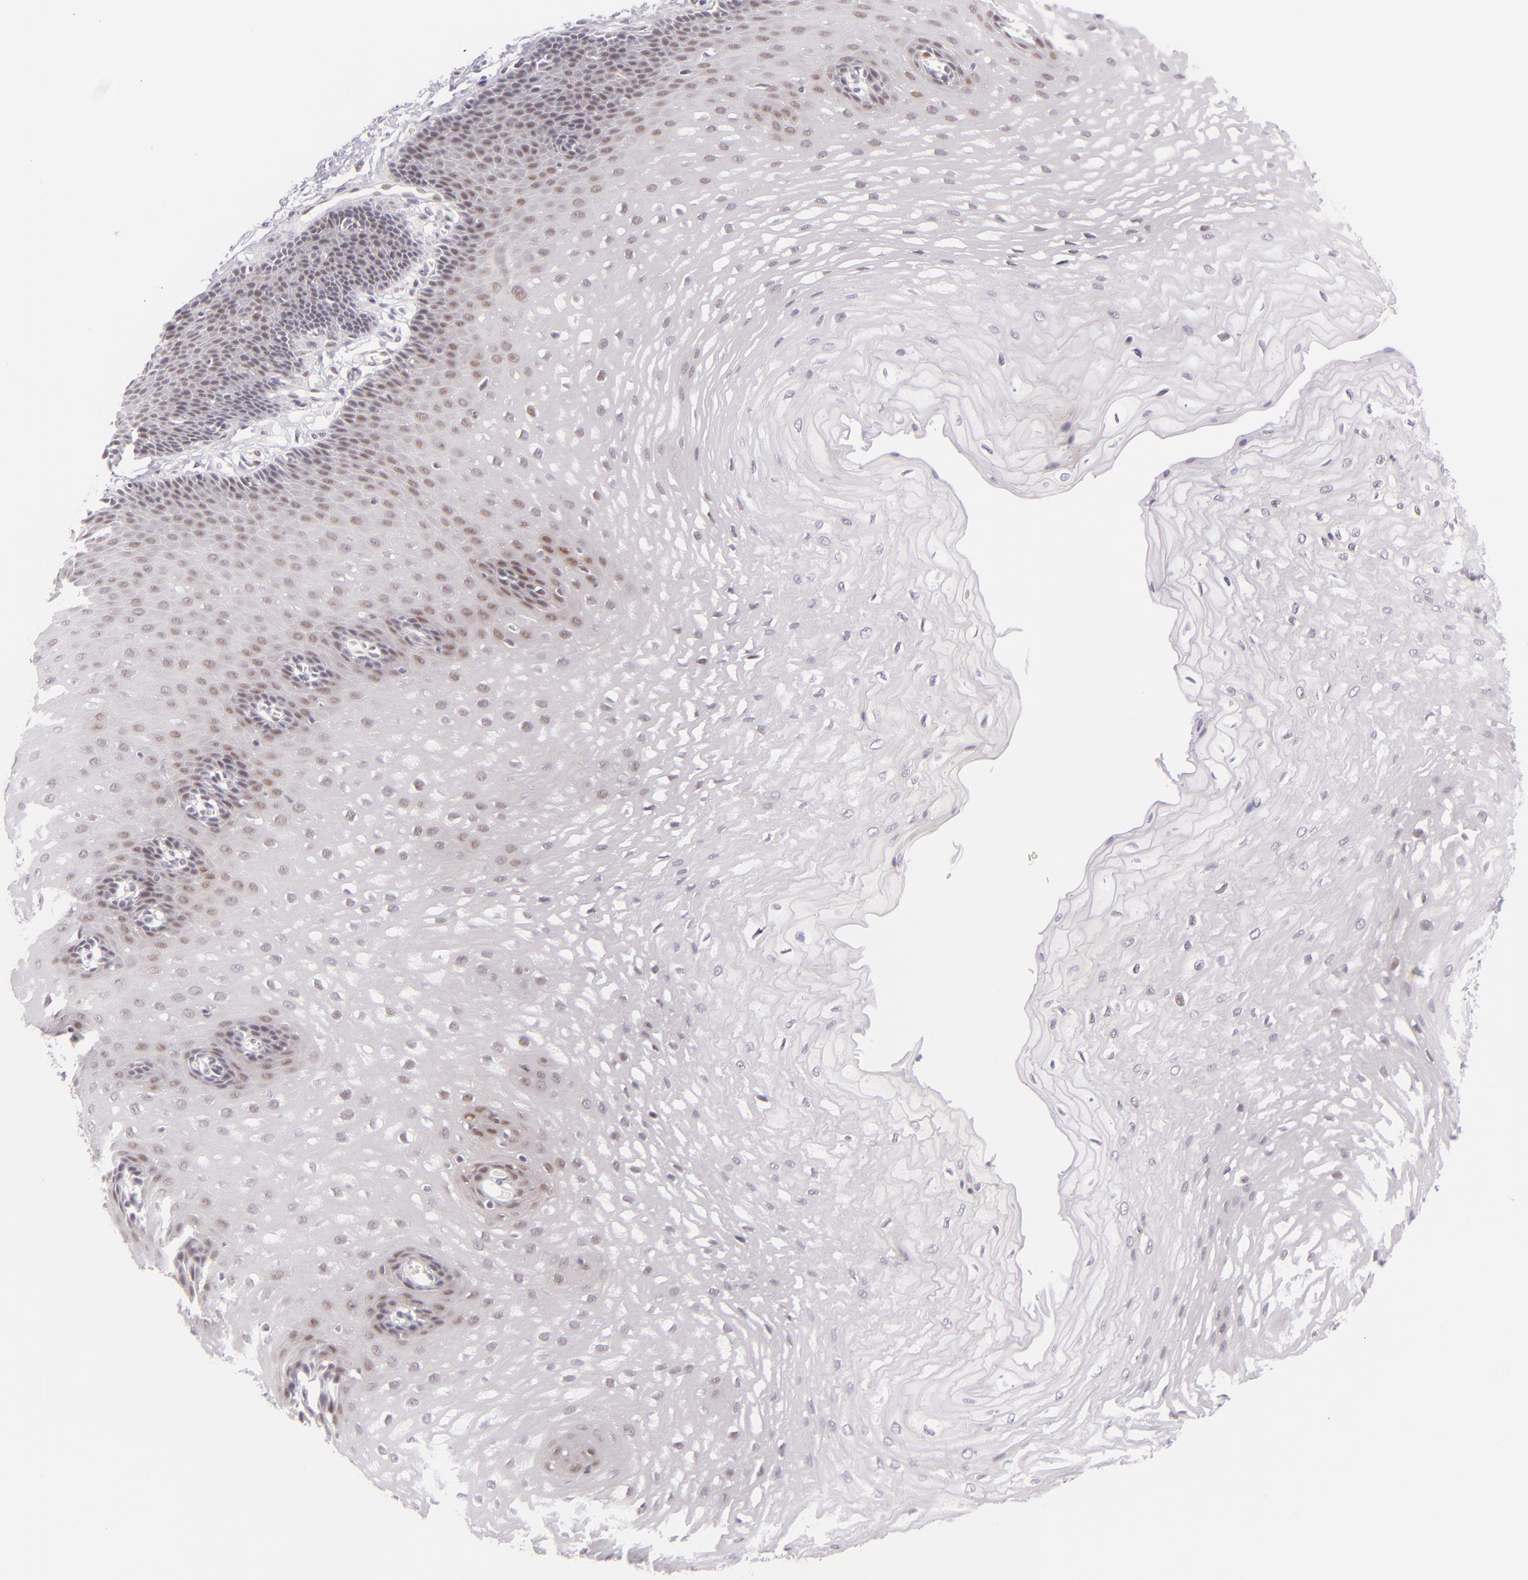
{"staining": {"intensity": "moderate", "quantity": "25%-75%", "location": "nuclear"}, "tissue": "esophagus", "cell_type": "Squamous epithelial cells", "image_type": "normal", "snomed": [{"axis": "morphology", "description": "Normal tissue, NOS"}, {"axis": "topography", "description": "Esophagus"}], "caption": "Squamous epithelial cells show moderate nuclear expression in about 25%-75% of cells in benign esophagus.", "gene": "BCL3", "patient": {"sex": "male", "age": 70}}